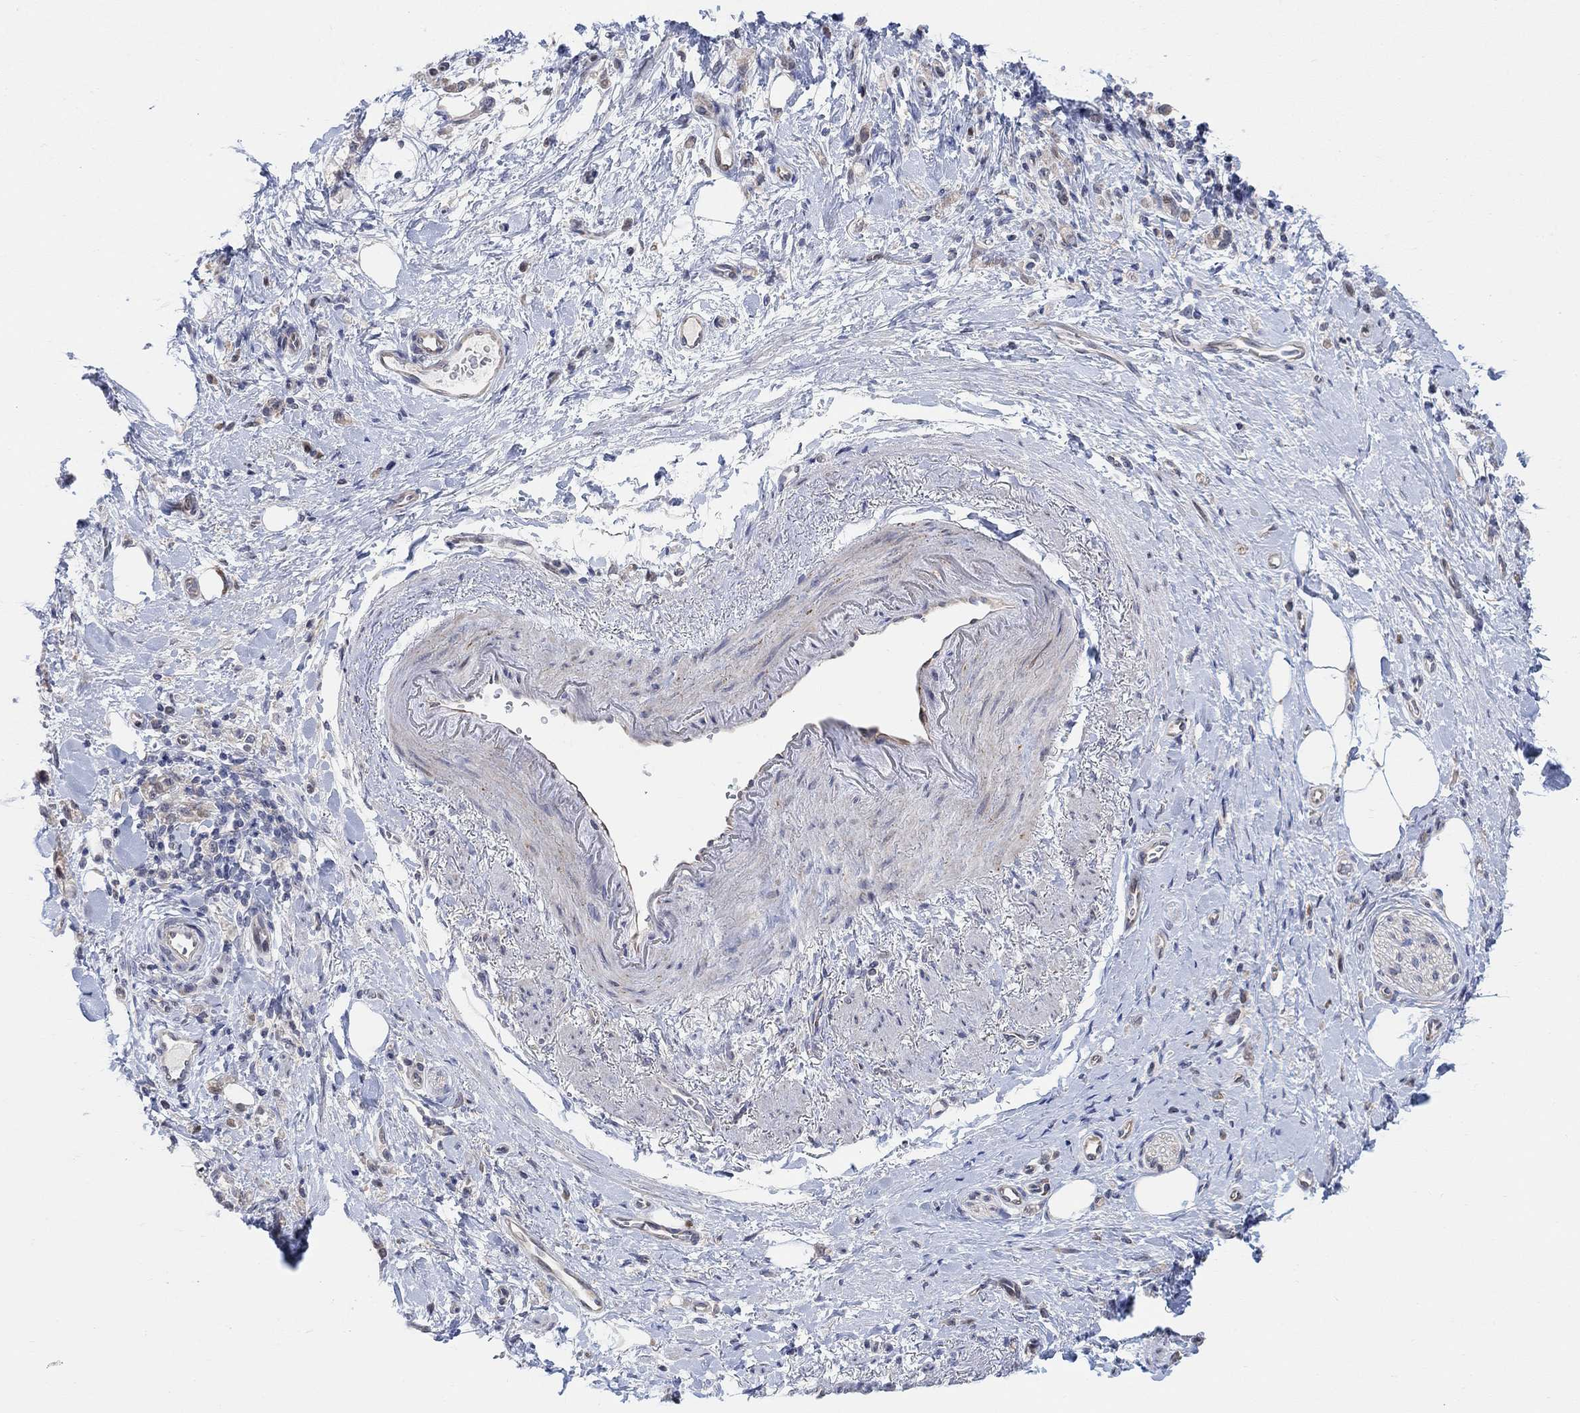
{"staining": {"intensity": "weak", "quantity": "<25%", "location": "cytoplasmic/membranous"}, "tissue": "stomach cancer", "cell_type": "Tumor cells", "image_type": "cancer", "snomed": [{"axis": "morphology", "description": "Adenocarcinoma, NOS"}, {"axis": "topography", "description": "Stomach"}], "caption": "The photomicrograph displays no staining of tumor cells in stomach cancer (adenocarcinoma).", "gene": "CNTF", "patient": {"sex": "male", "age": 77}}